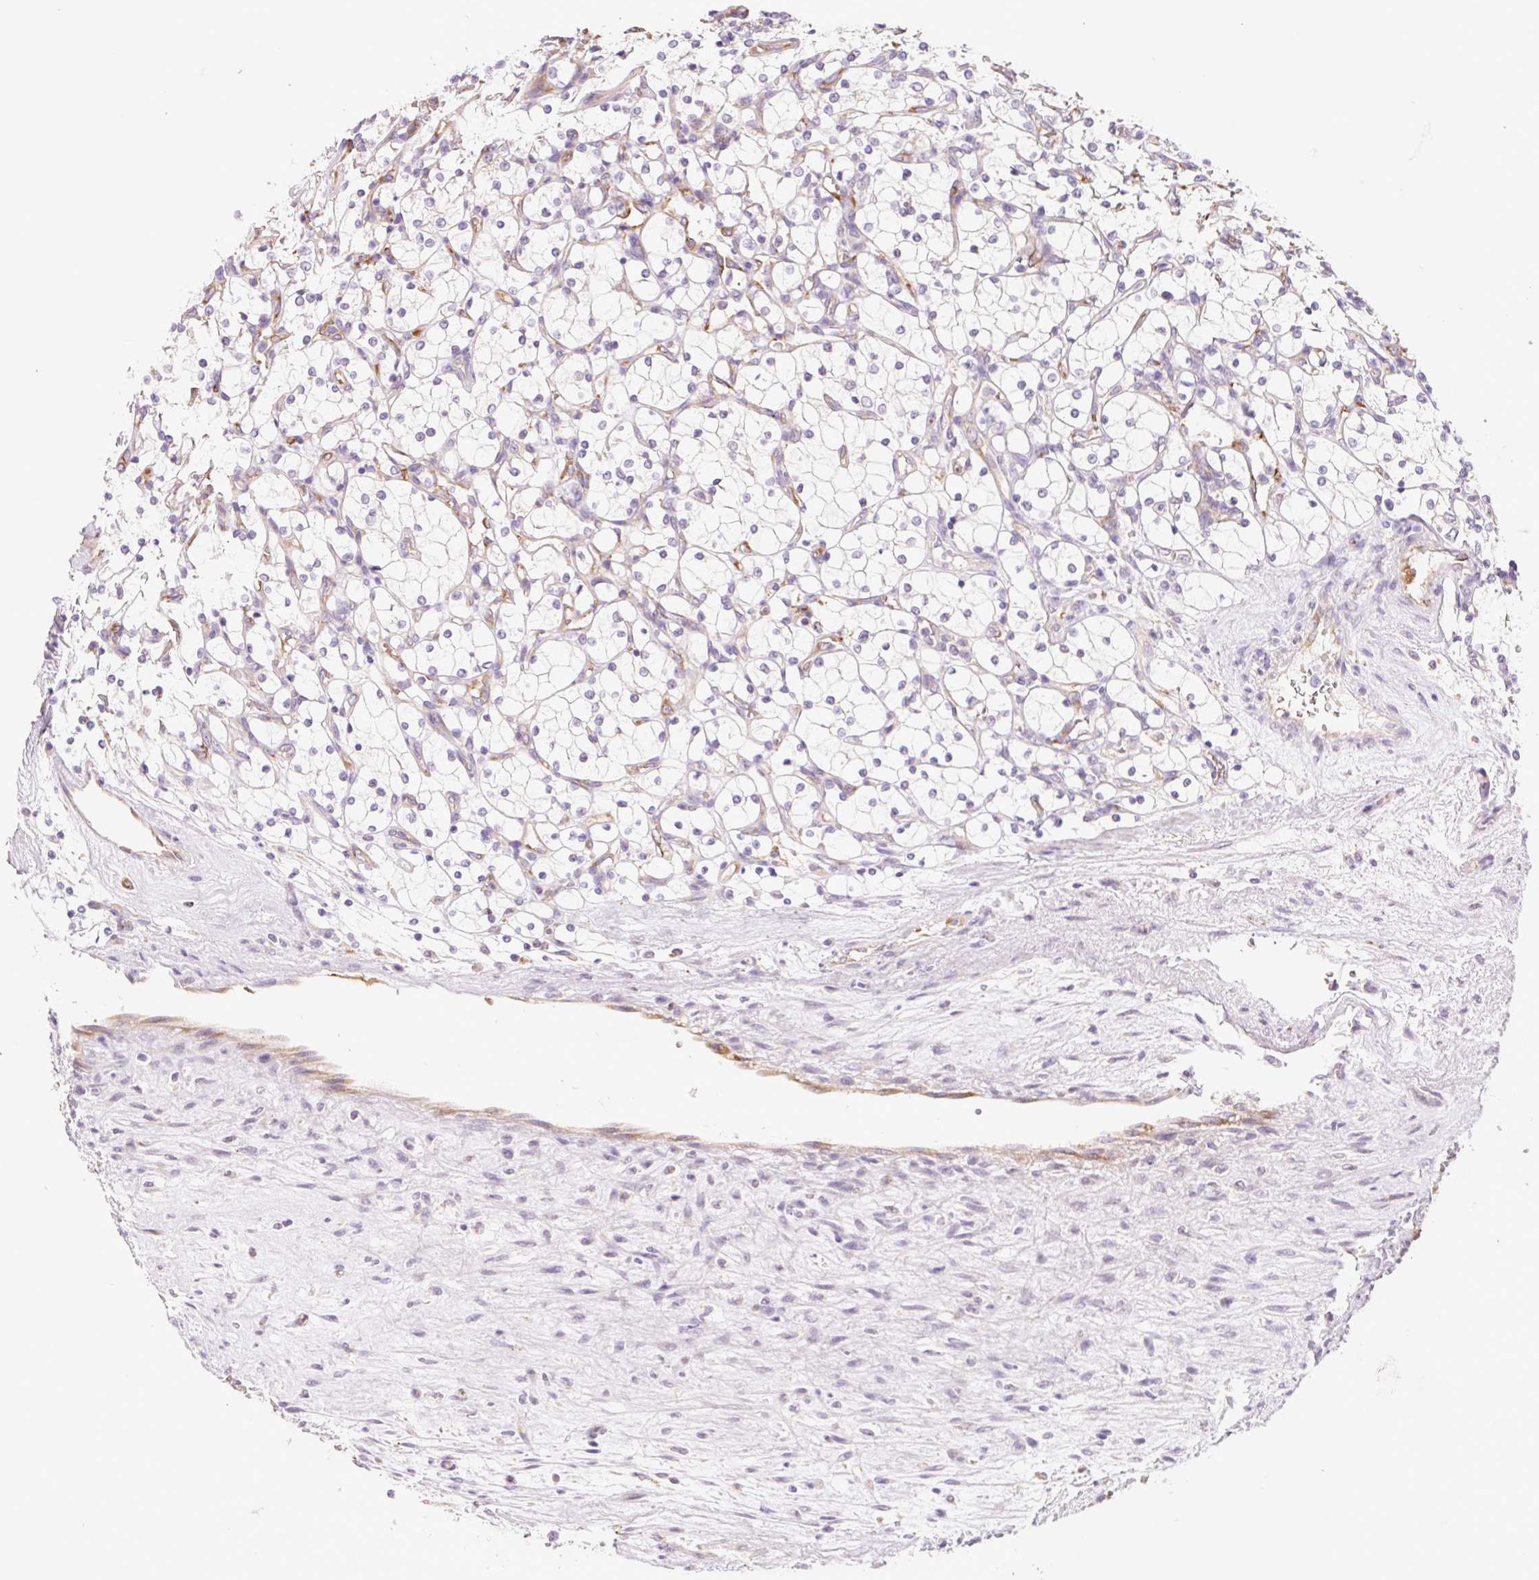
{"staining": {"intensity": "negative", "quantity": "none", "location": "none"}, "tissue": "renal cancer", "cell_type": "Tumor cells", "image_type": "cancer", "snomed": [{"axis": "morphology", "description": "Adenocarcinoma, NOS"}, {"axis": "topography", "description": "Kidney"}], "caption": "IHC histopathology image of renal cancer (adenocarcinoma) stained for a protein (brown), which shows no staining in tumor cells.", "gene": "IGFL3", "patient": {"sex": "female", "age": 69}}